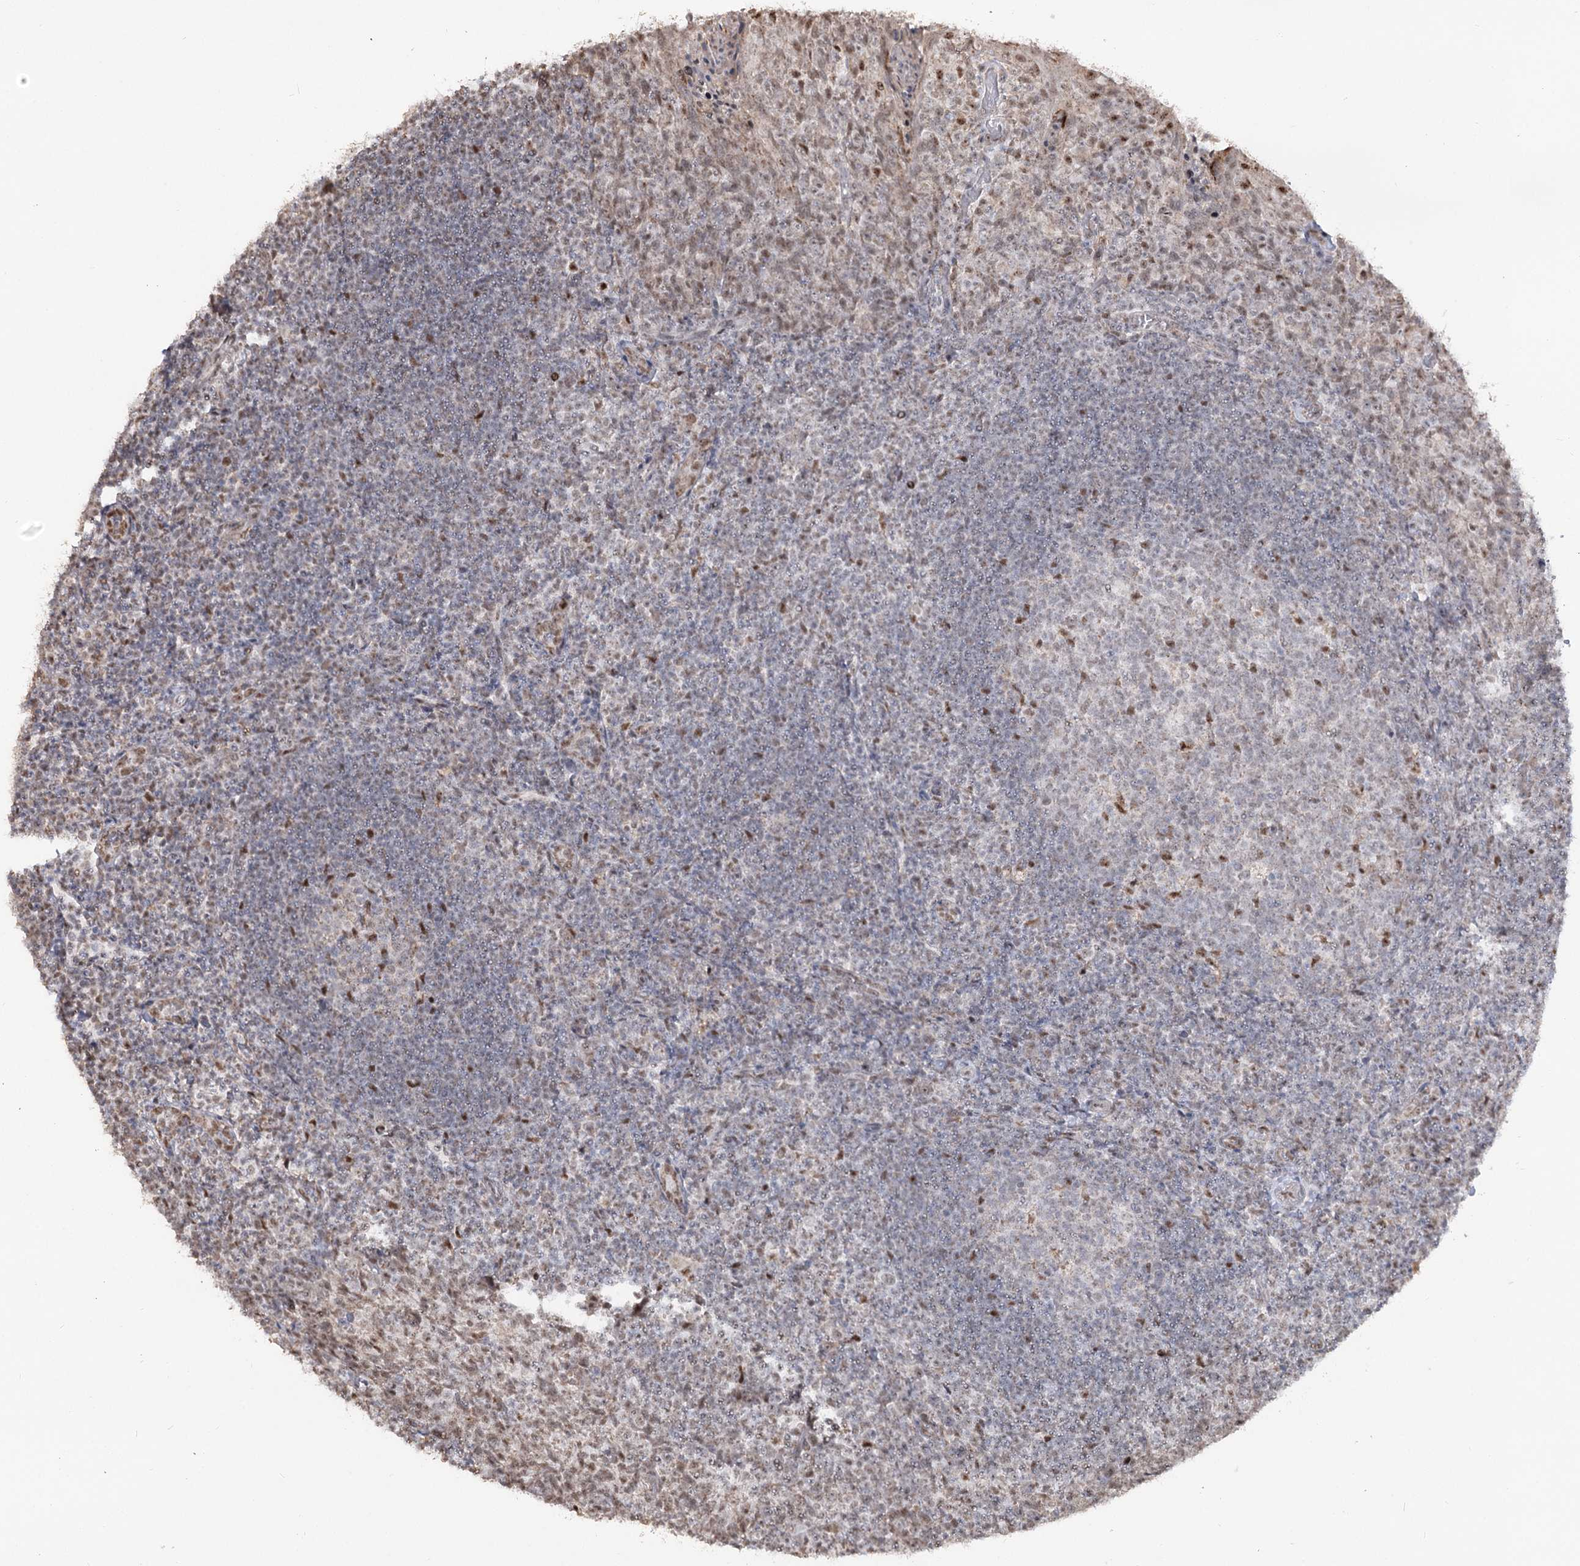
{"staining": {"intensity": "moderate", "quantity": "<25%", "location": "nuclear"}, "tissue": "tonsil", "cell_type": "Germinal center cells", "image_type": "normal", "snomed": [{"axis": "morphology", "description": "Normal tissue, NOS"}, {"axis": "topography", "description": "Tonsil"}], "caption": "Immunohistochemical staining of benign human tonsil shows <25% levels of moderate nuclear protein positivity in approximately <25% of germinal center cells.", "gene": "RUFY4", "patient": {"sex": "female", "age": 10}}